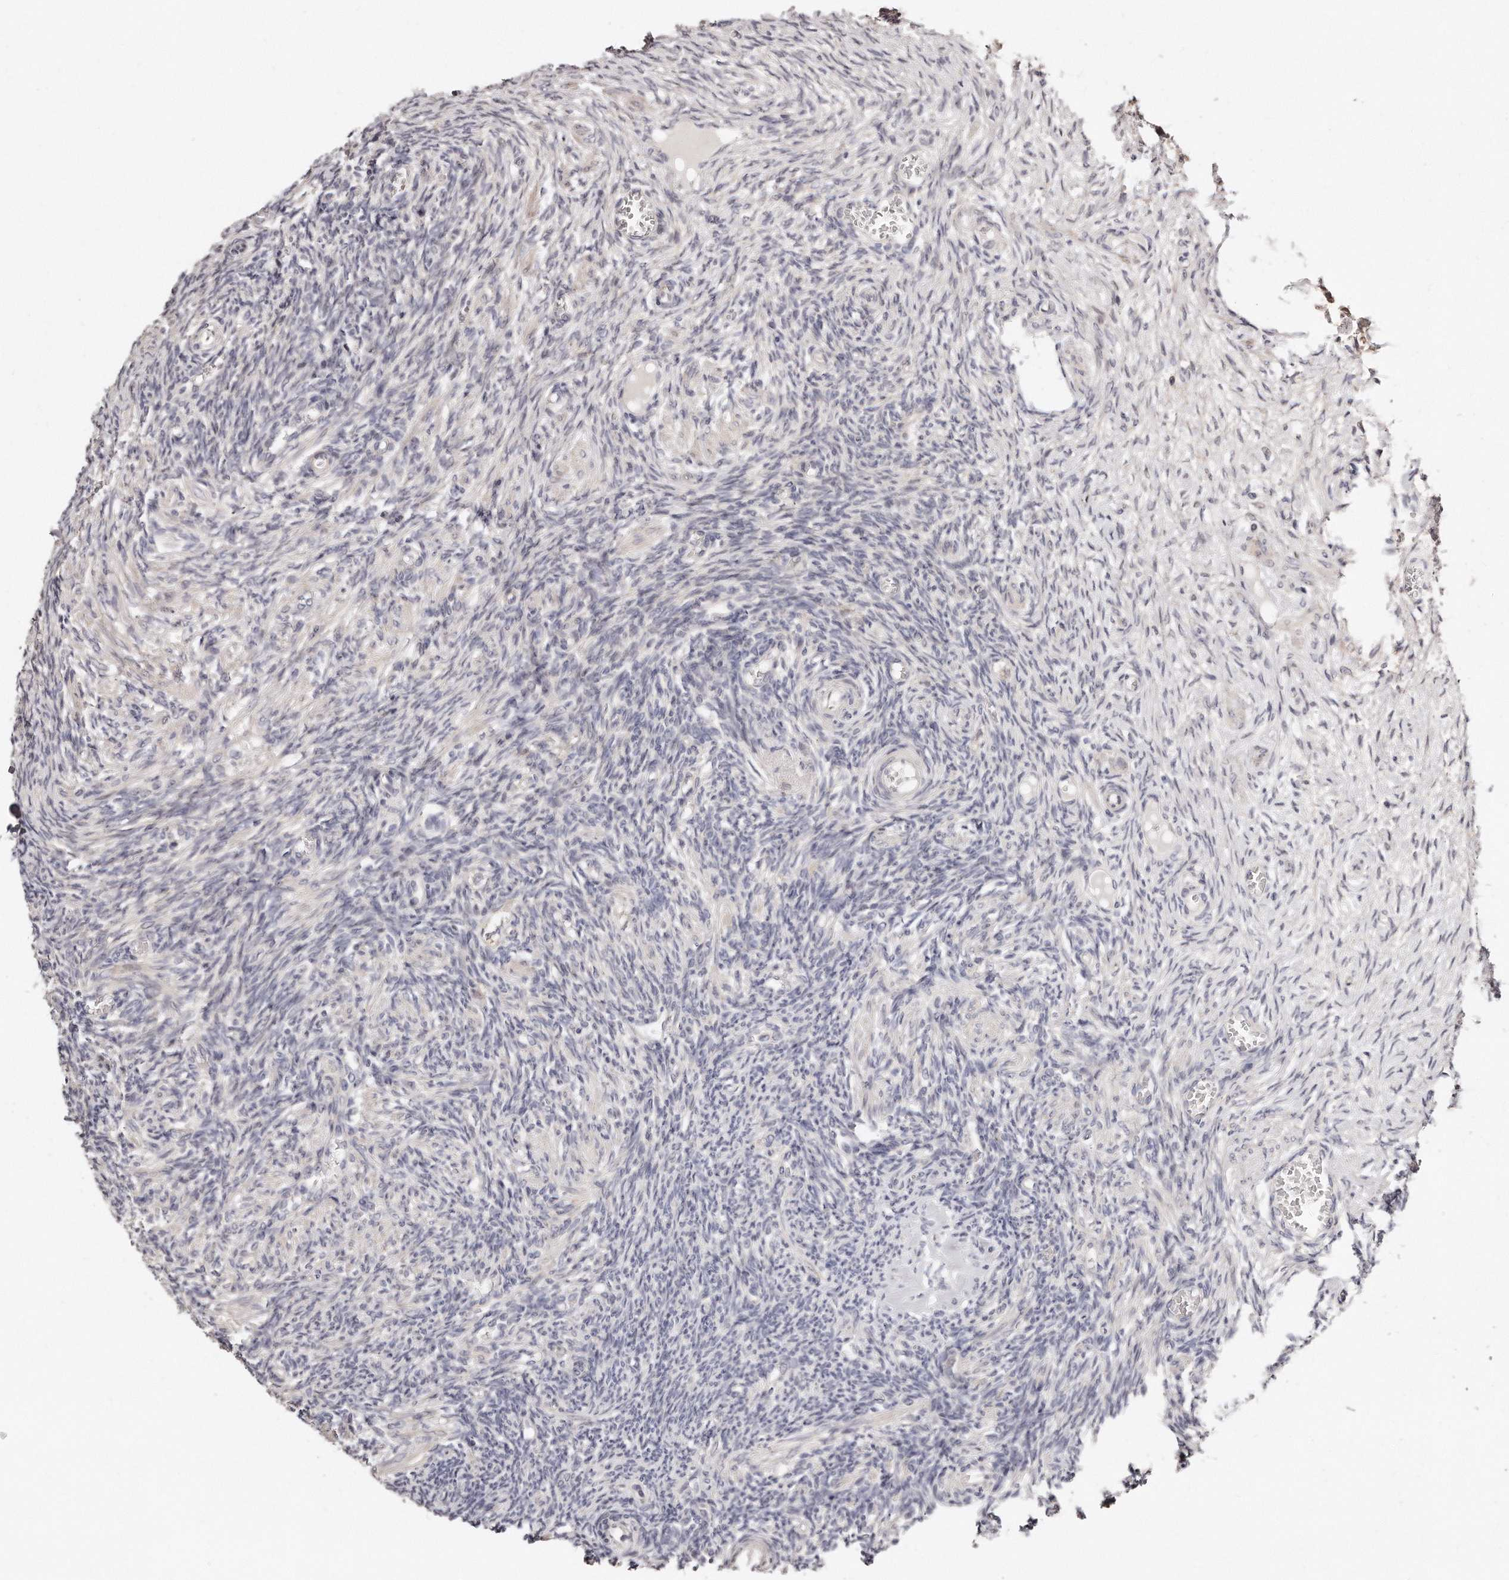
{"staining": {"intensity": "negative", "quantity": "none", "location": "none"}, "tissue": "ovary", "cell_type": "Ovarian stroma cells", "image_type": "normal", "snomed": [{"axis": "morphology", "description": "Normal tissue, NOS"}, {"axis": "topography", "description": "Ovary"}], "caption": "Ovarian stroma cells show no significant protein staining in unremarkable ovary.", "gene": "CASZ1", "patient": {"sex": "female", "age": 27}}